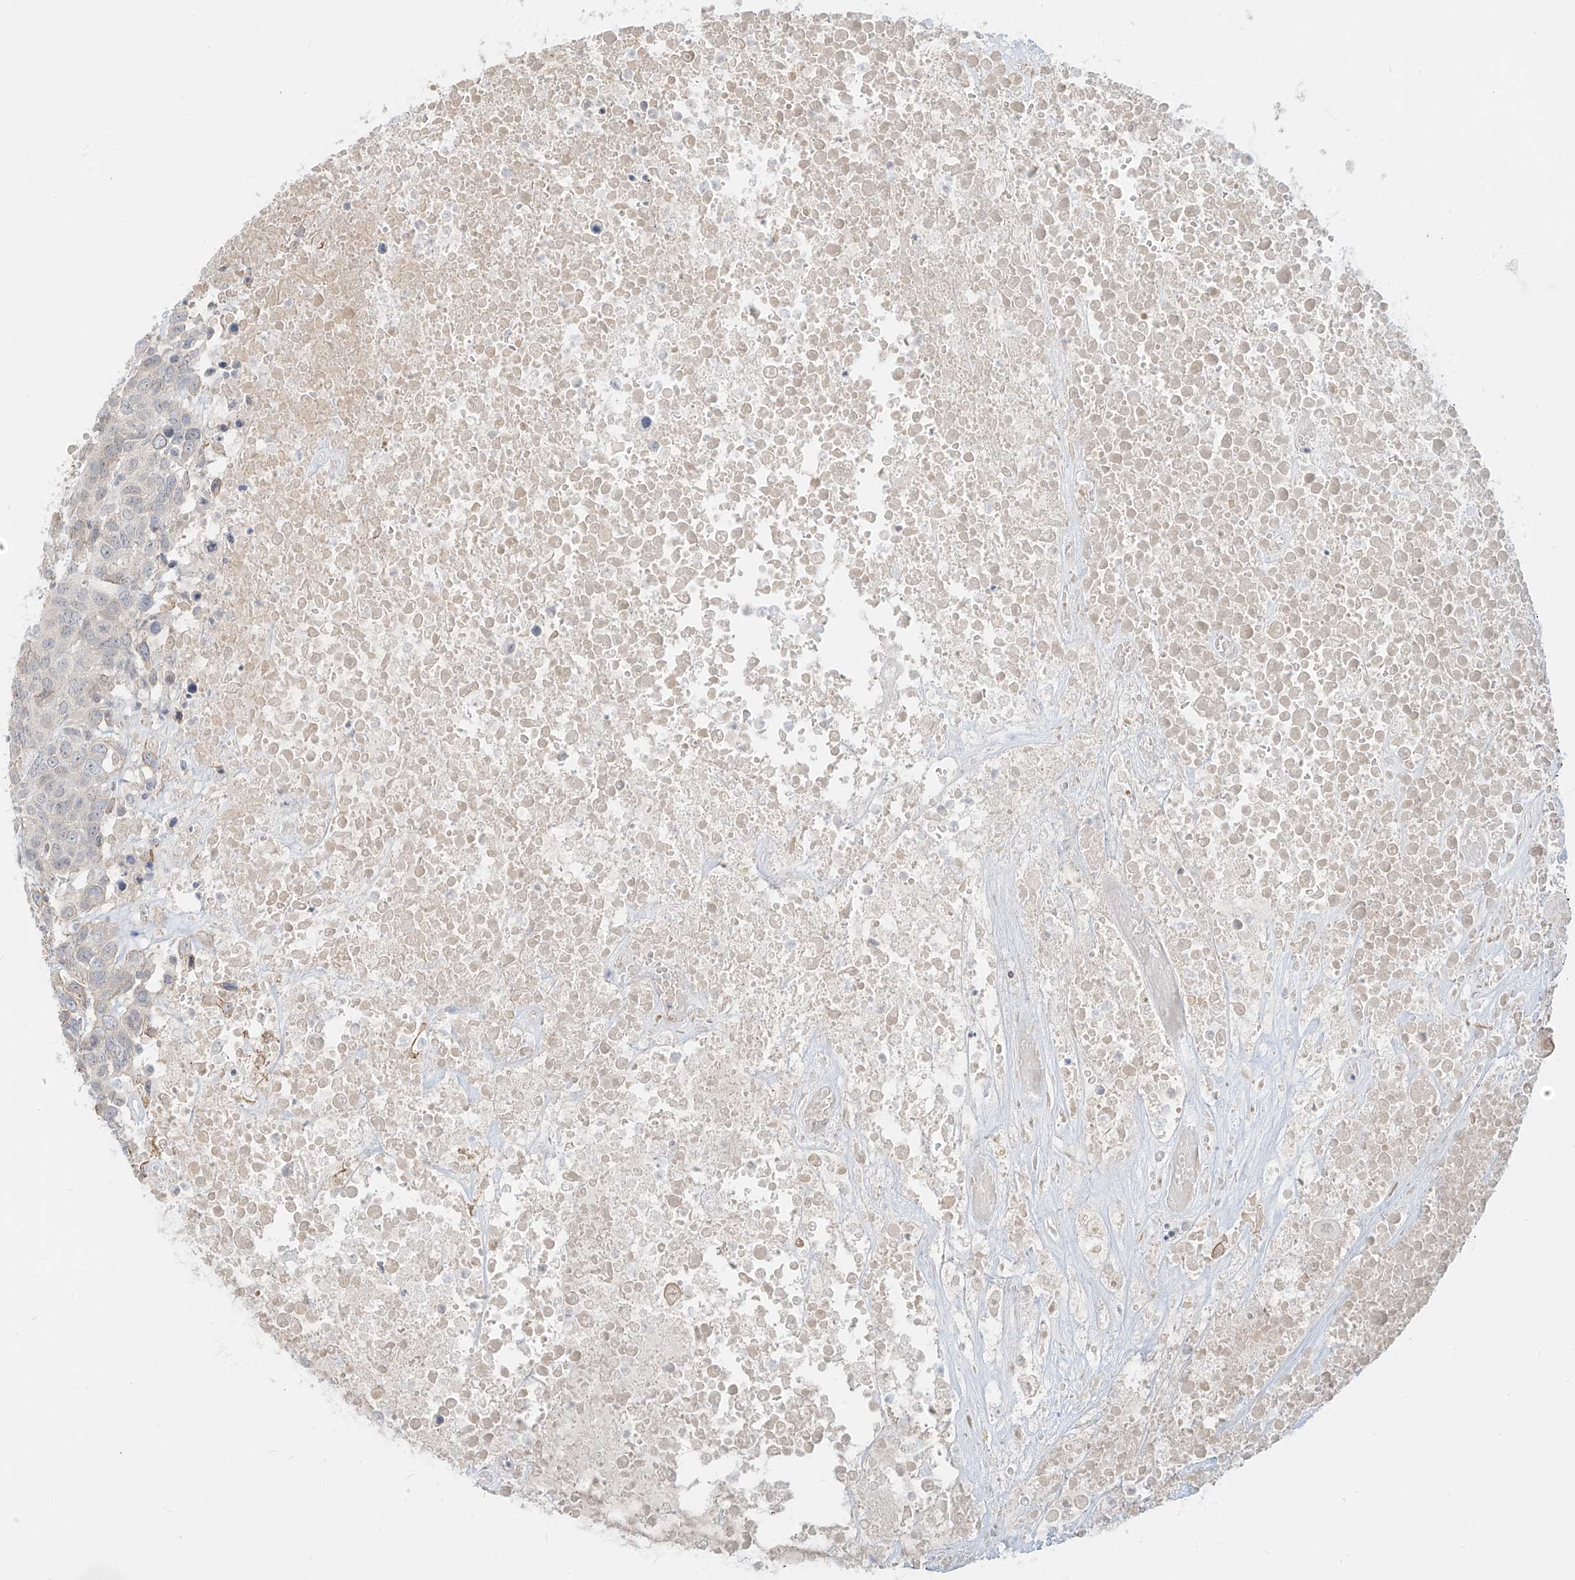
{"staining": {"intensity": "negative", "quantity": "none", "location": "none"}, "tissue": "head and neck cancer", "cell_type": "Tumor cells", "image_type": "cancer", "snomed": [{"axis": "morphology", "description": "Squamous cell carcinoma, NOS"}, {"axis": "topography", "description": "Head-Neck"}], "caption": "DAB immunohistochemical staining of head and neck cancer (squamous cell carcinoma) exhibits no significant staining in tumor cells.", "gene": "ZNF774", "patient": {"sex": "male", "age": 66}}